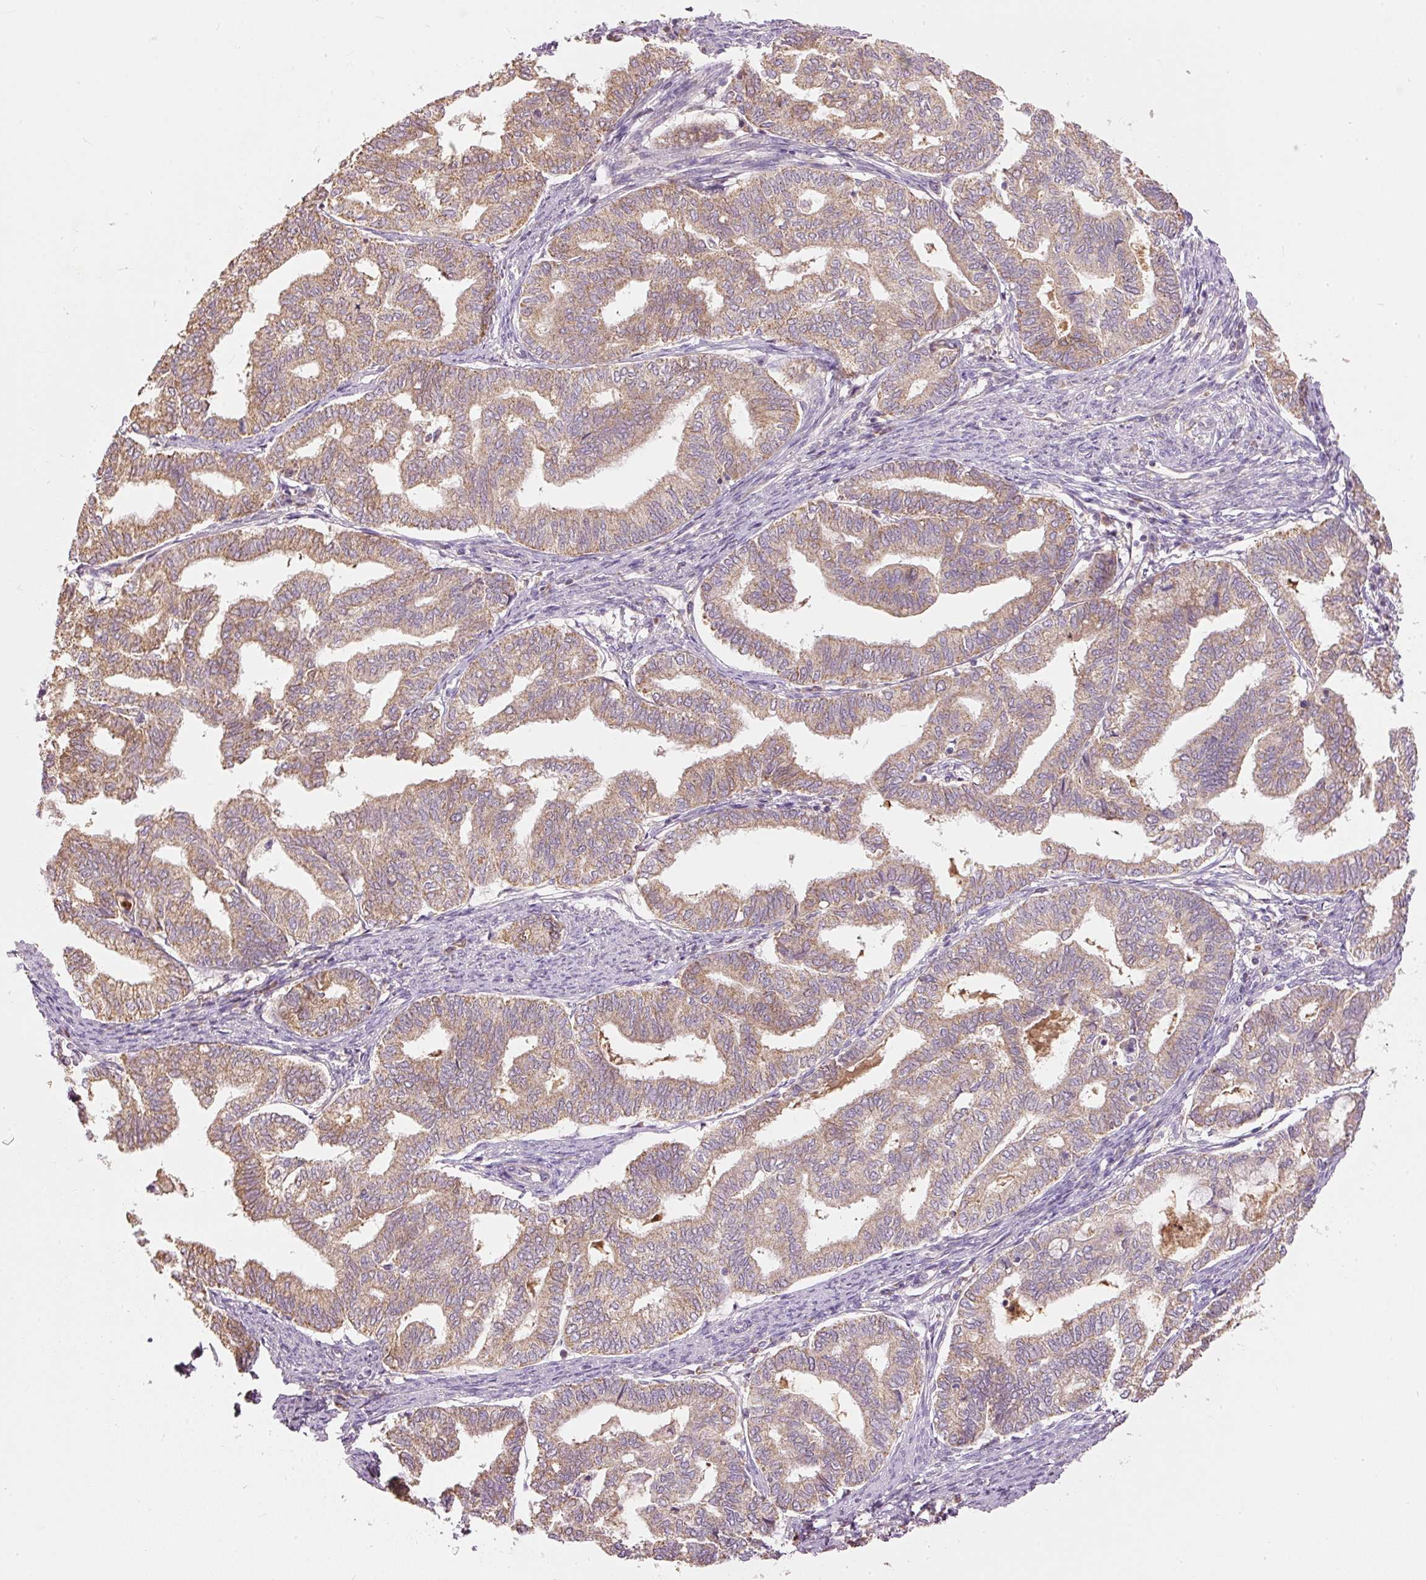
{"staining": {"intensity": "moderate", "quantity": ">75%", "location": "cytoplasmic/membranous"}, "tissue": "endometrial cancer", "cell_type": "Tumor cells", "image_type": "cancer", "snomed": [{"axis": "morphology", "description": "Adenocarcinoma, NOS"}, {"axis": "topography", "description": "Endometrium"}], "caption": "The micrograph reveals immunohistochemical staining of adenocarcinoma (endometrial). There is moderate cytoplasmic/membranous positivity is appreciated in approximately >75% of tumor cells. Using DAB (3,3'-diaminobenzidine) (brown) and hematoxylin (blue) stains, captured at high magnification using brightfield microscopy.", "gene": "PSENEN", "patient": {"sex": "female", "age": 79}}